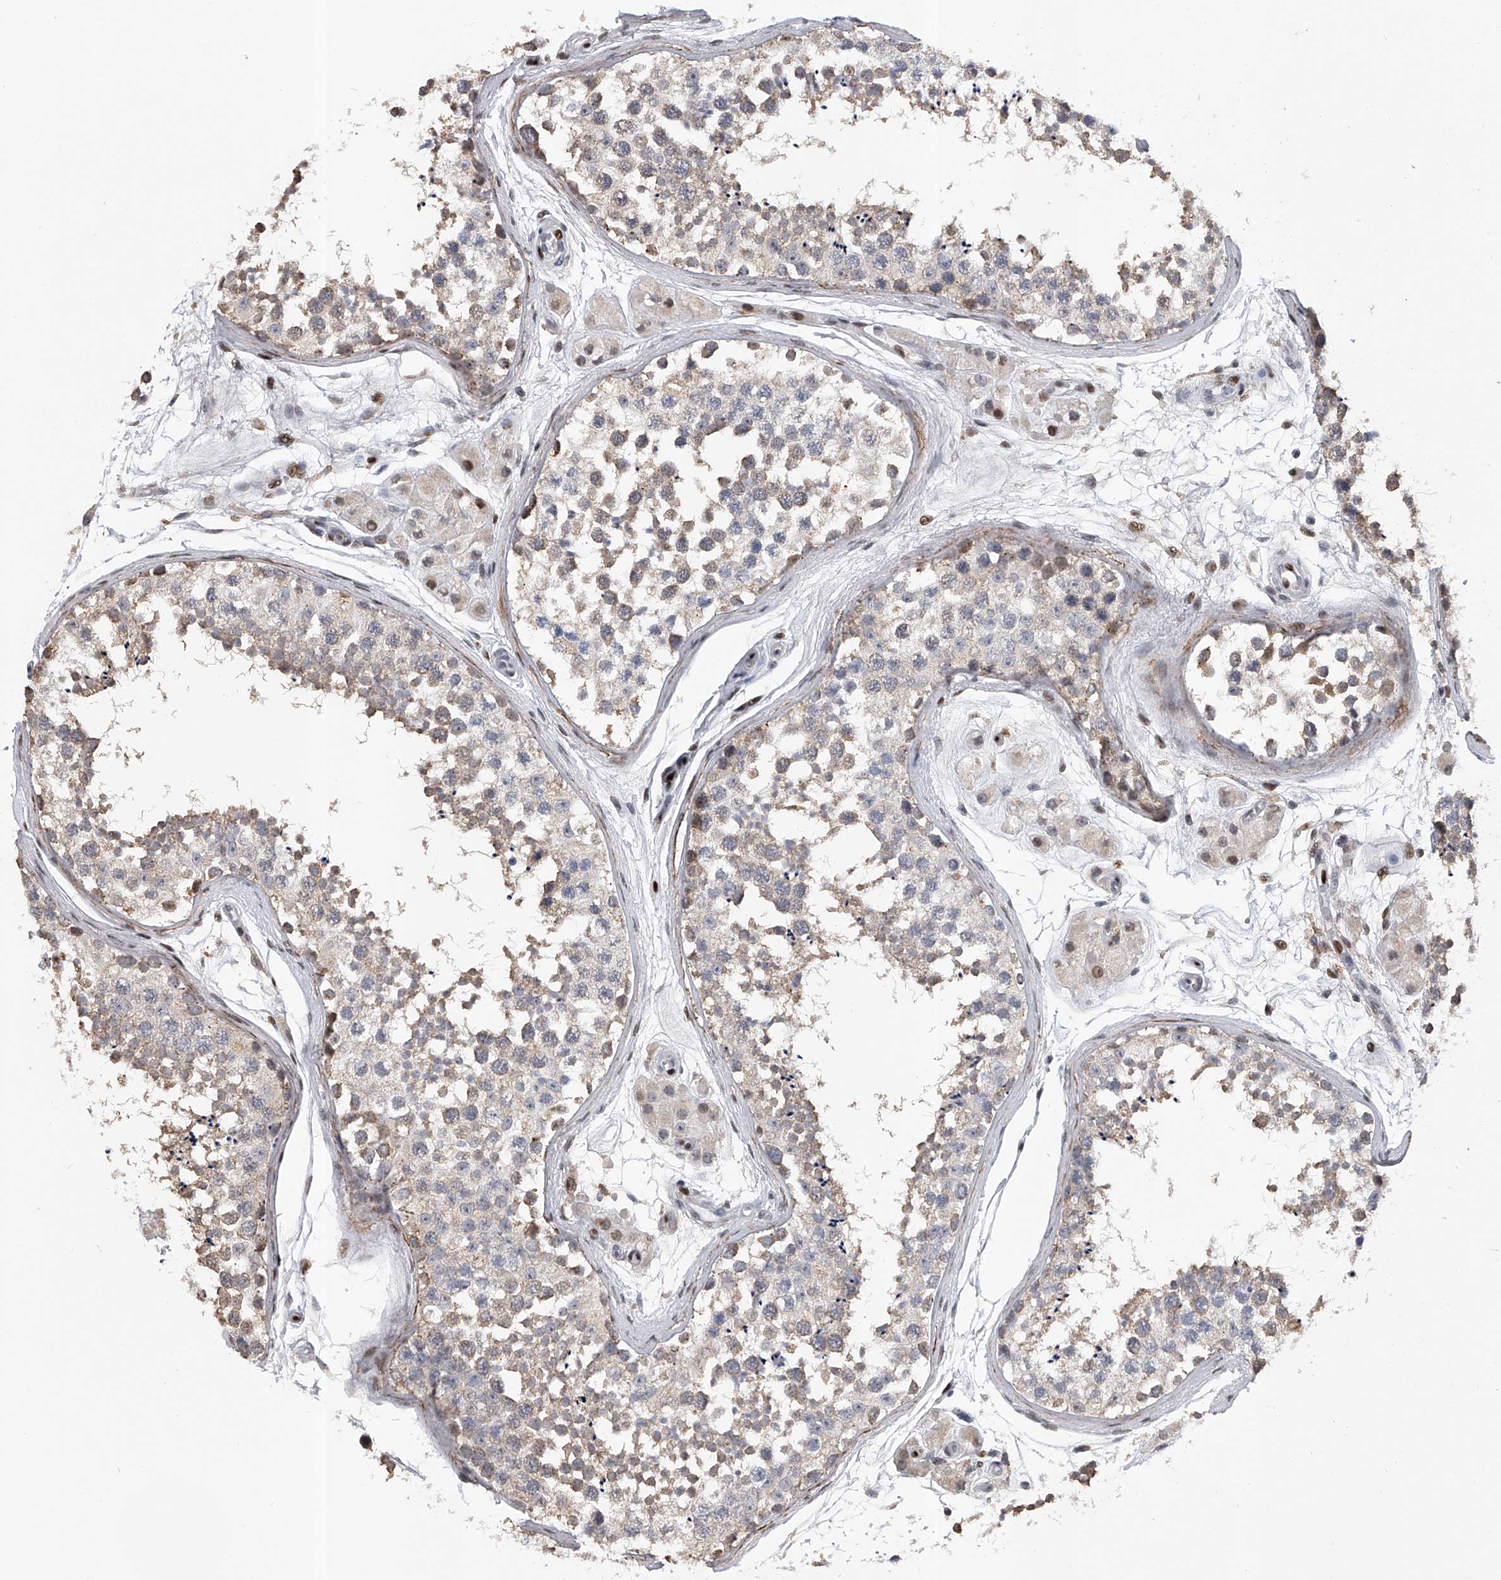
{"staining": {"intensity": "weak", "quantity": "<25%", "location": "cytoplasmic/membranous,nuclear"}, "tissue": "testis", "cell_type": "Cells in seminiferous ducts", "image_type": "normal", "snomed": [{"axis": "morphology", "description": "Normal tissue, NOS"}, {"axis": "topography", "description": "Testis"}], "caption": "Benign testis was stained to show a protein in brown. There is no significant expression in cells in seminiferous ducts. (Brightfield microscopy of DAB IHC at high magnification).", "gene": "RWDD2A", "patient": {"sex": "male", "age": 56}}